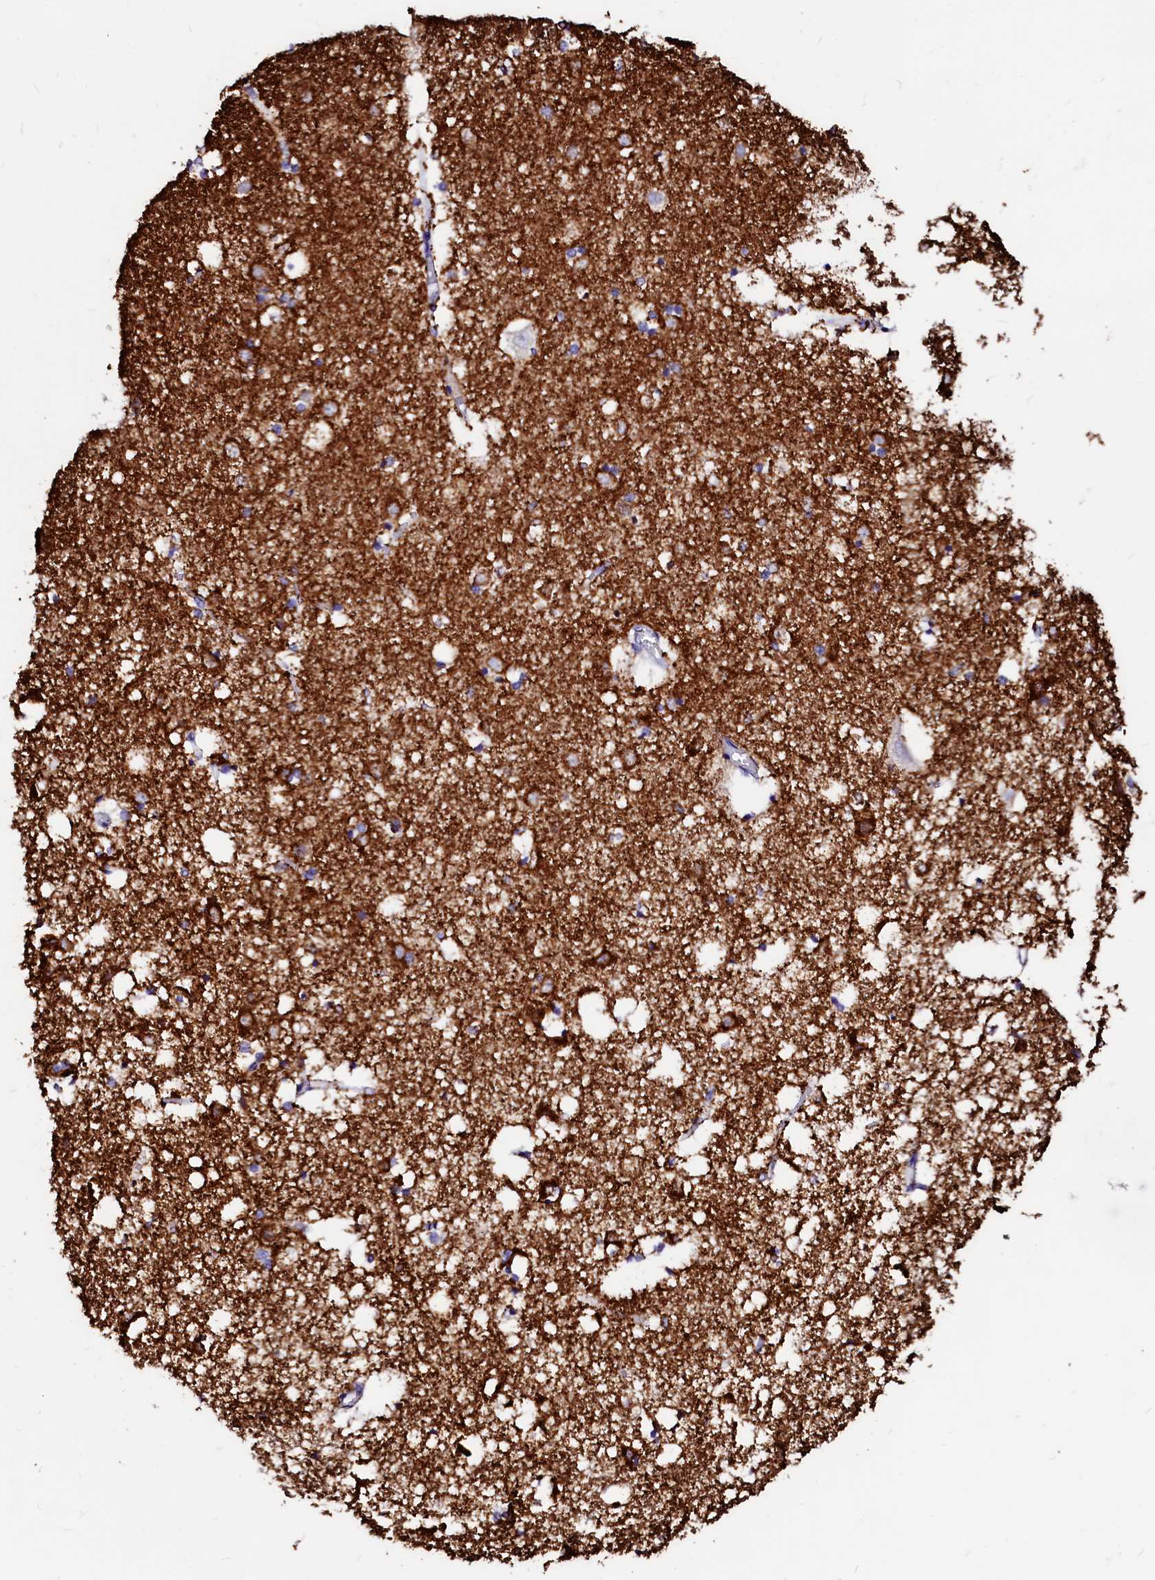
{"staining": {"intensity": "negative", "quantity": "none", "location": "none"}, "tissue": "caudate", "cell_type": "Glial cells", "image_type": "normal", "snomed": [{"axis": "morphology", "description": "Normal tissue, NOS"}, {"axis": "topography", "description": "Lateral ventricle wall"}], "caption": "A high-resolution image shows immunohistochemistry (IHC) staining of normal caudate, which shows no significant positivity in glial cells.", "gene": "MAOB", "patient": {"sex": "male", "age": 45}}